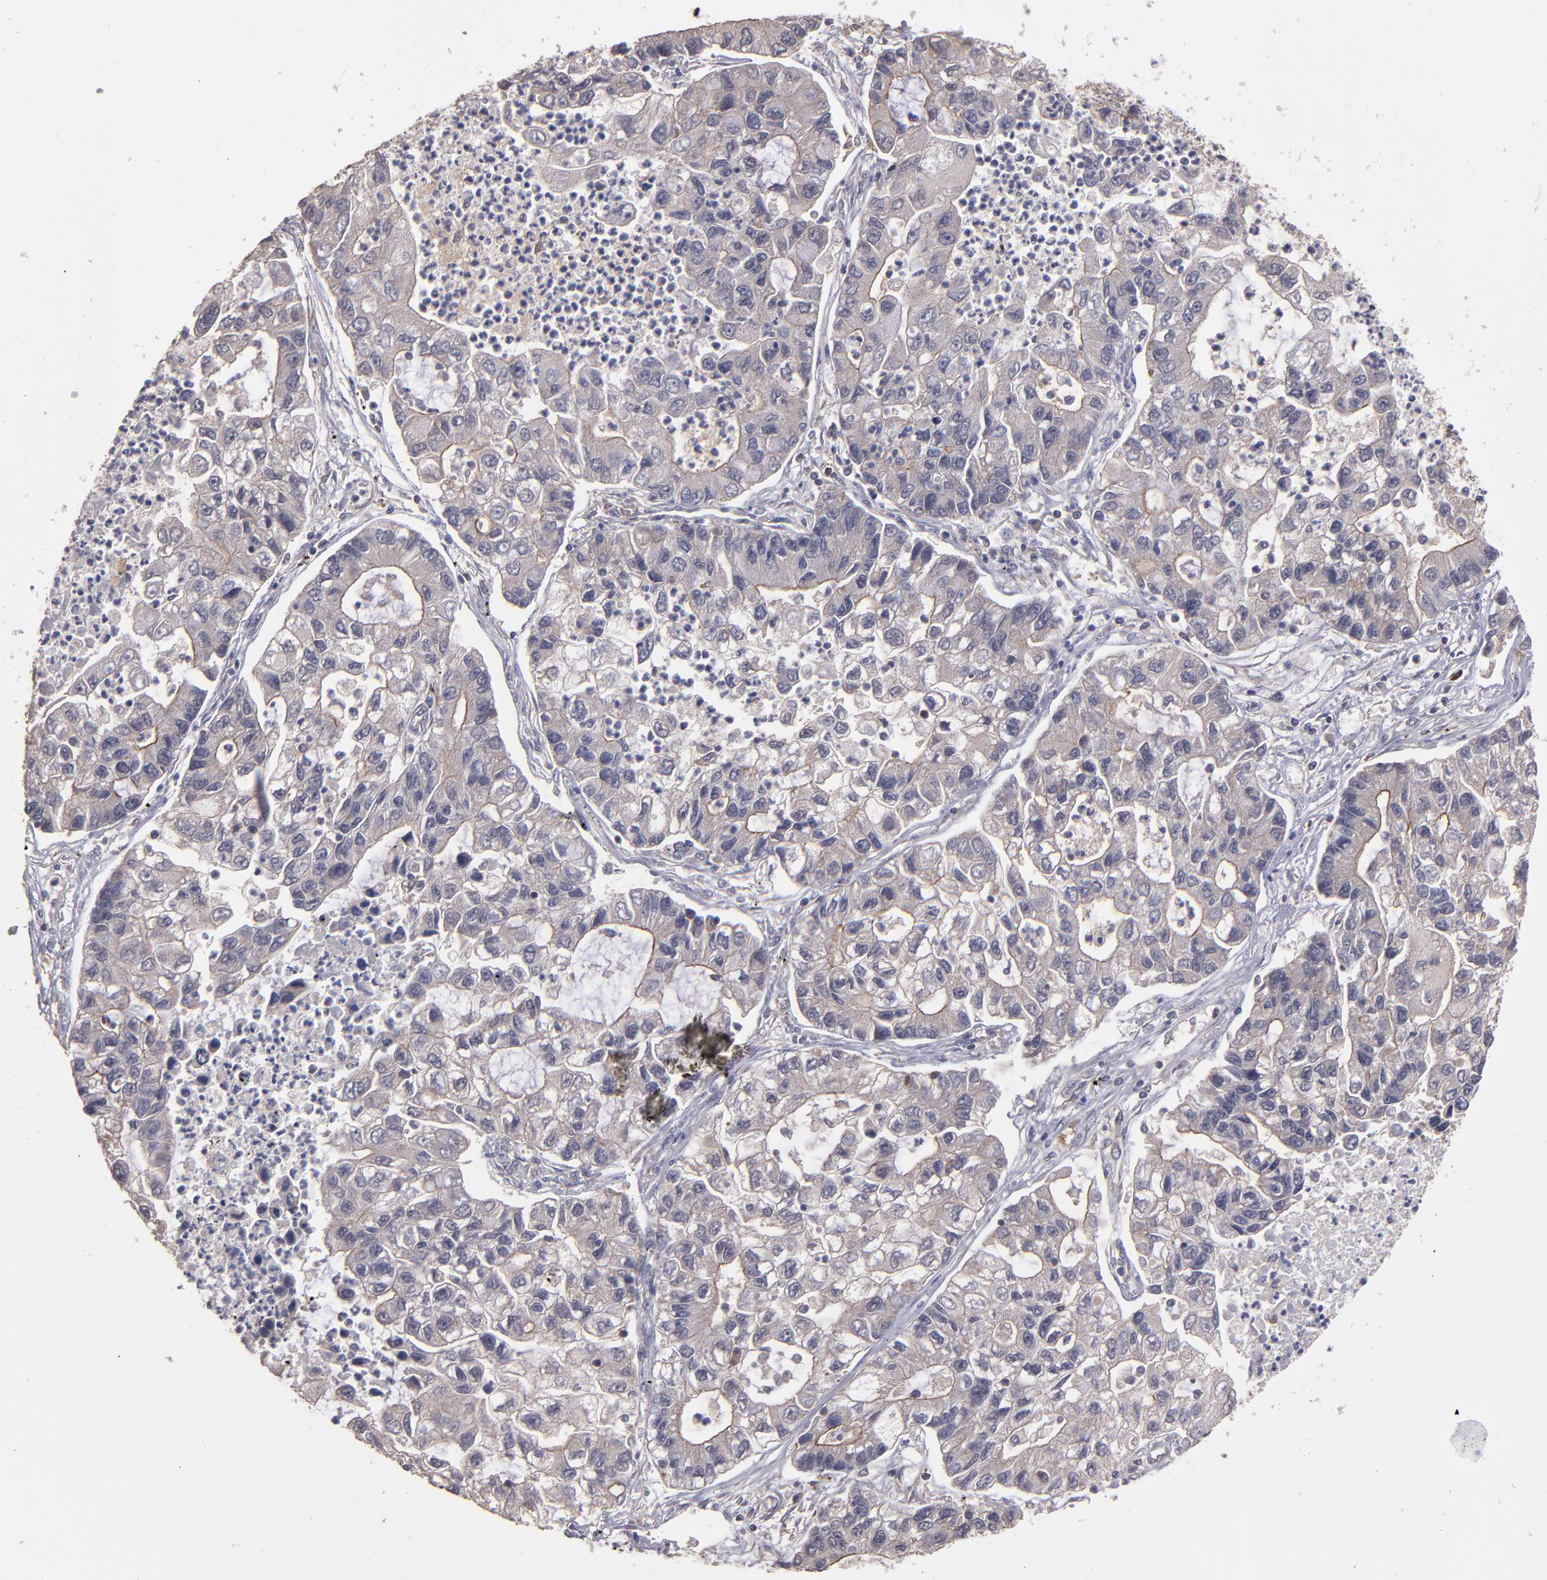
{"staining": {"intensity": "weak", "quantity": "25%-75%", "location": "cytoplasmic/membranous"}, "tissue": "lung cancer", "cell_type": "Tumor cells", "image_type": "cancer", "snomed": [{"axis": "morphology", "description": "Adenocarcinoma, NOS"}, {"axis": "topography", "description": "Lung"}], "caption": "A histopathology image of lung adenocarcinoma stained for a protein shows weak cytoplasmic/membranous brown staining in tumor cells.", "gene": "NF2", "patient": {"sex": "female", "age": 51}}